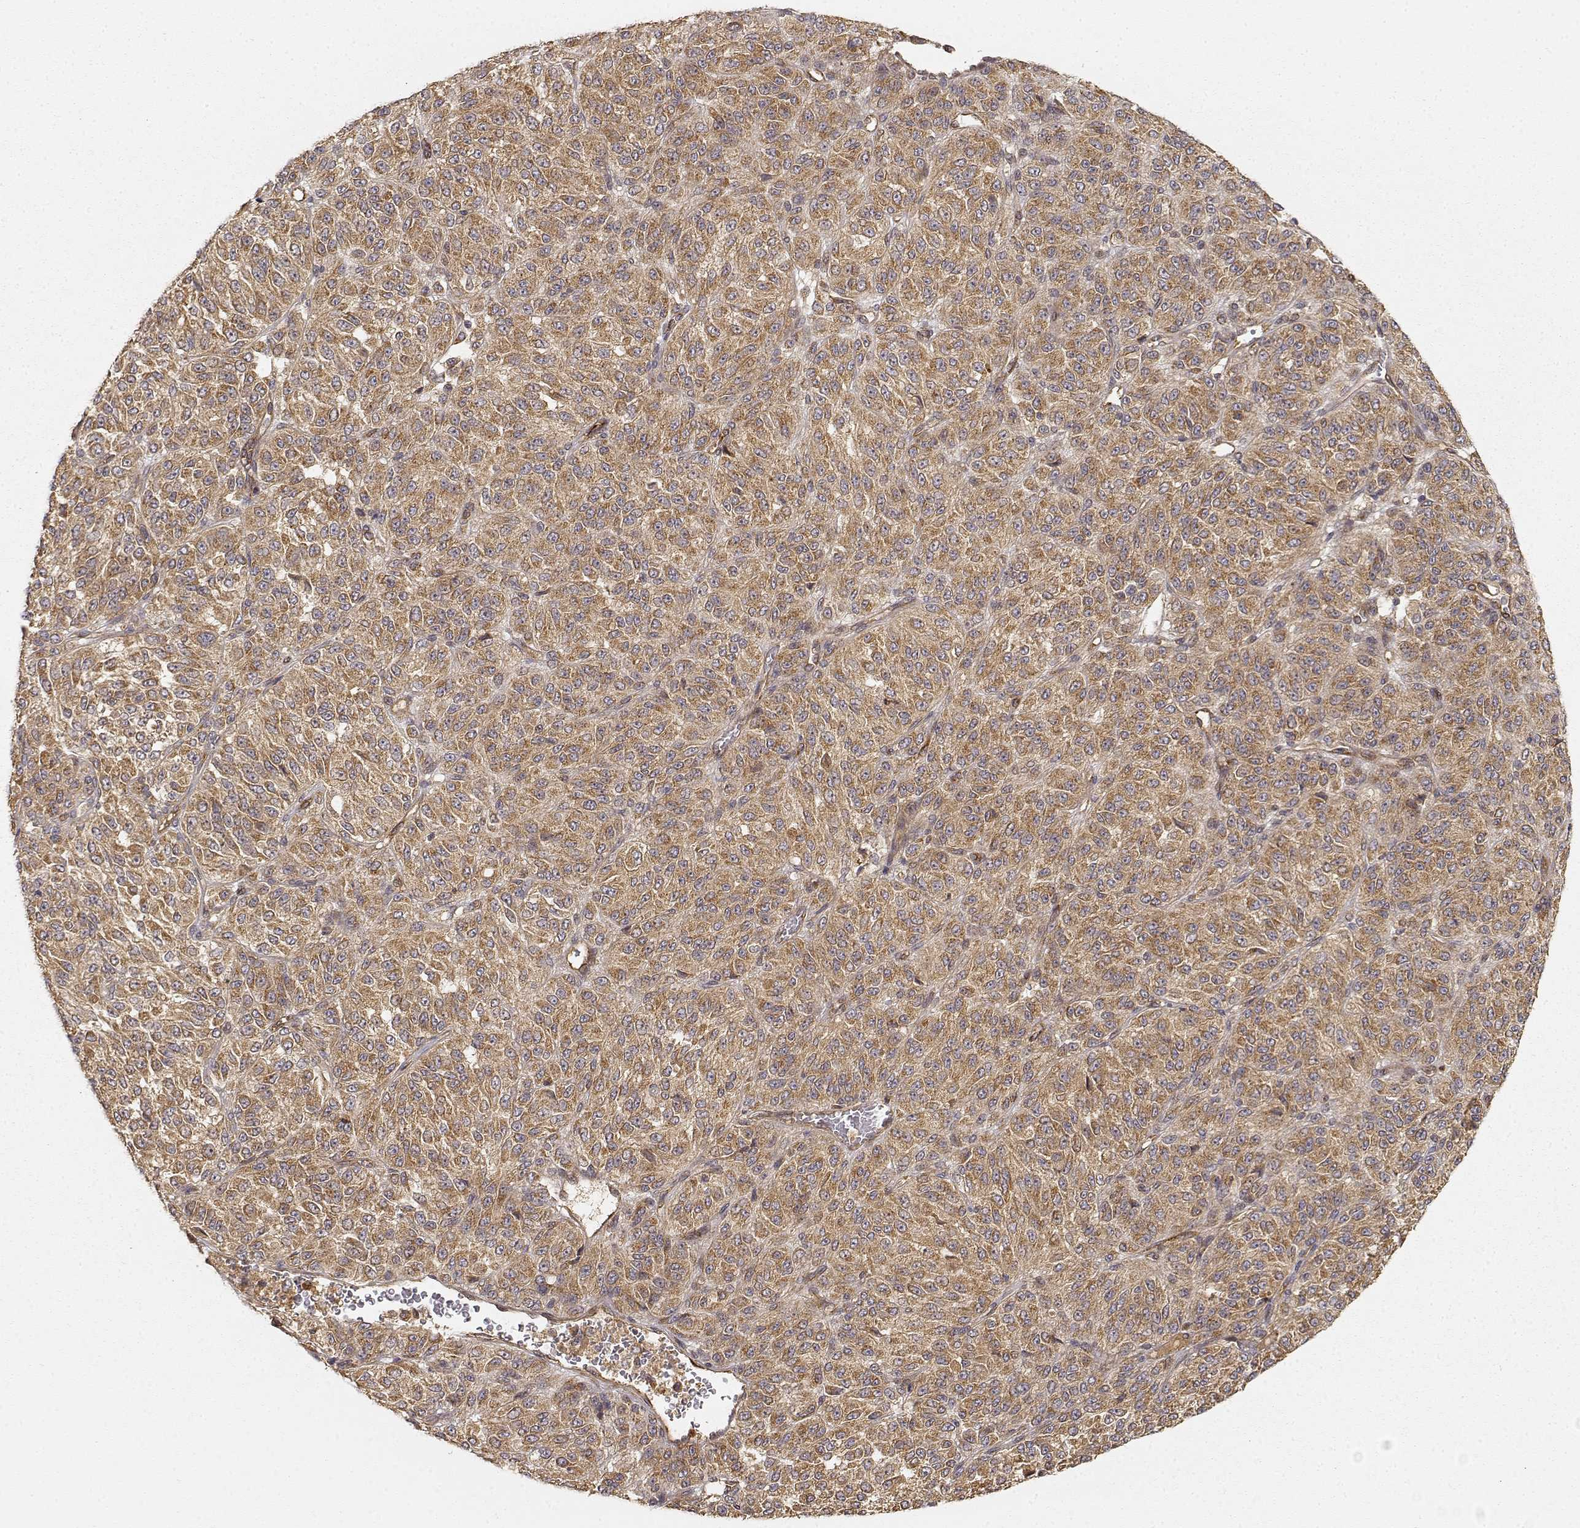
{"staining": {"intensity": "moderate", "quantity": ">75%", "location": "cytoplasmic/membranous"}, "tissue": "melanoma", "cell_type": "Tumor cells", "image_type": "cancer", "snomed": [{"axis": "morphology", "description": "Malignant melanoma, Metastatic site"}, {"axis": "topography", "description": "Brain"}], "caption": "Immunohistochemistry of melanoma demonstrates medium levels of moderate cytoplasmic/membranous expression in approximately >75% of tumor cells. The staining was performed using DAB (3,3'-diaminobenzidine), with brown indicating positive protein expression. Nuclei are stained blue with hematoxylin.", "gene": "CDK5RAP2", "patient": {"sex": "female", "age": 56}}